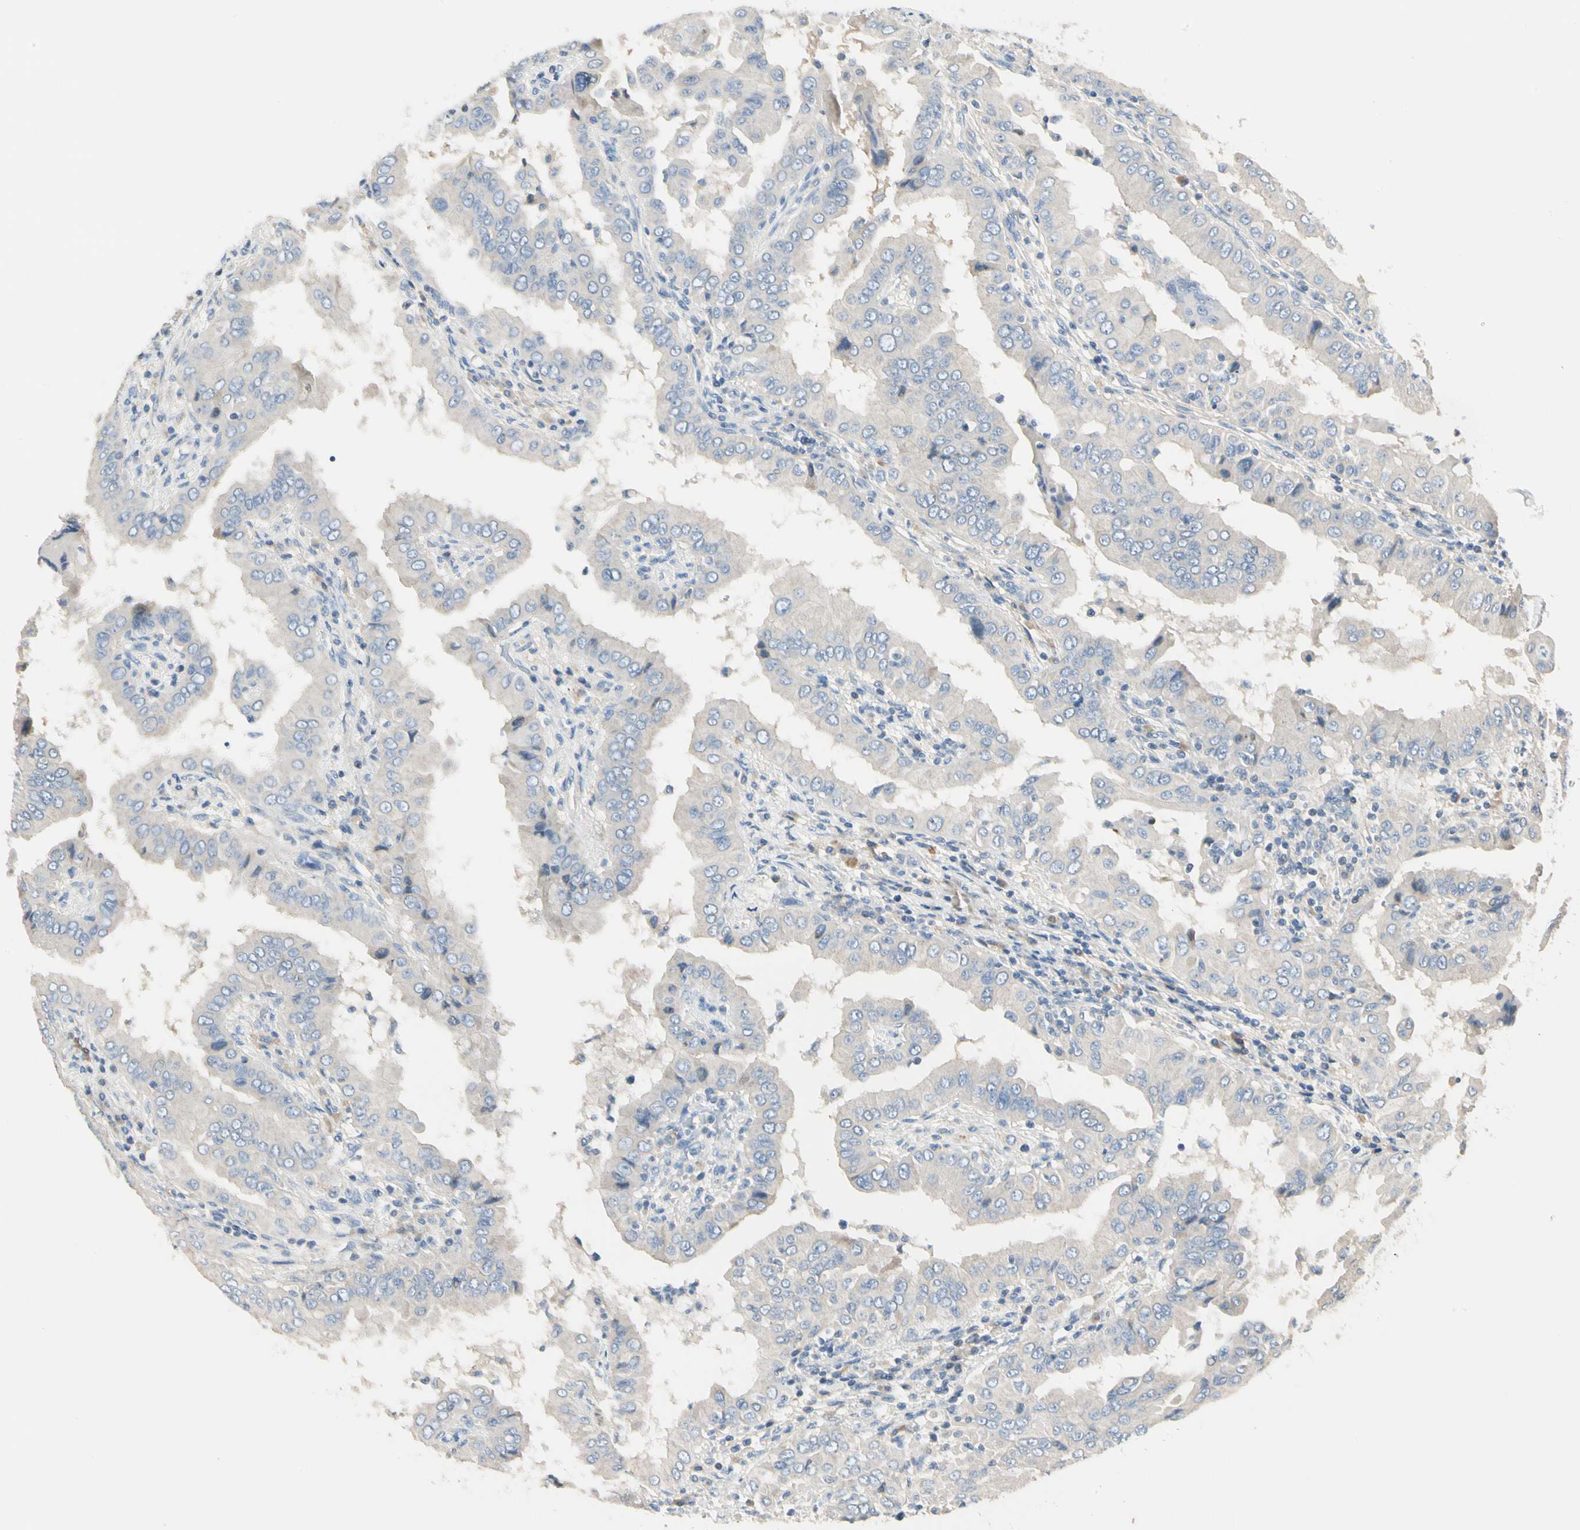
{"staining": {"intensity": "weak", "quantity": "<25%", "location": "cytoplasmic/membranous"}, "tissue": "thyroid cancer", "cell_type": "Tumor cells", "image_type": "cancer", "snomed": [{"axis": "morphology", "description": "Papillary adenocarcinoma, NOS"}, {"axis": "topography", "description": "Thyroid gland"}], "caption": "This image is of thyroid papillary adenocarcinoma stained with IHC to label a protein in brown with the nuclei are counter-stained blue. There is no expression in tumor cells. (IHC, brightfield microscopy, high magnification).", "gene": "GPR153", "patient": {"sex": "male", "age": 33}}